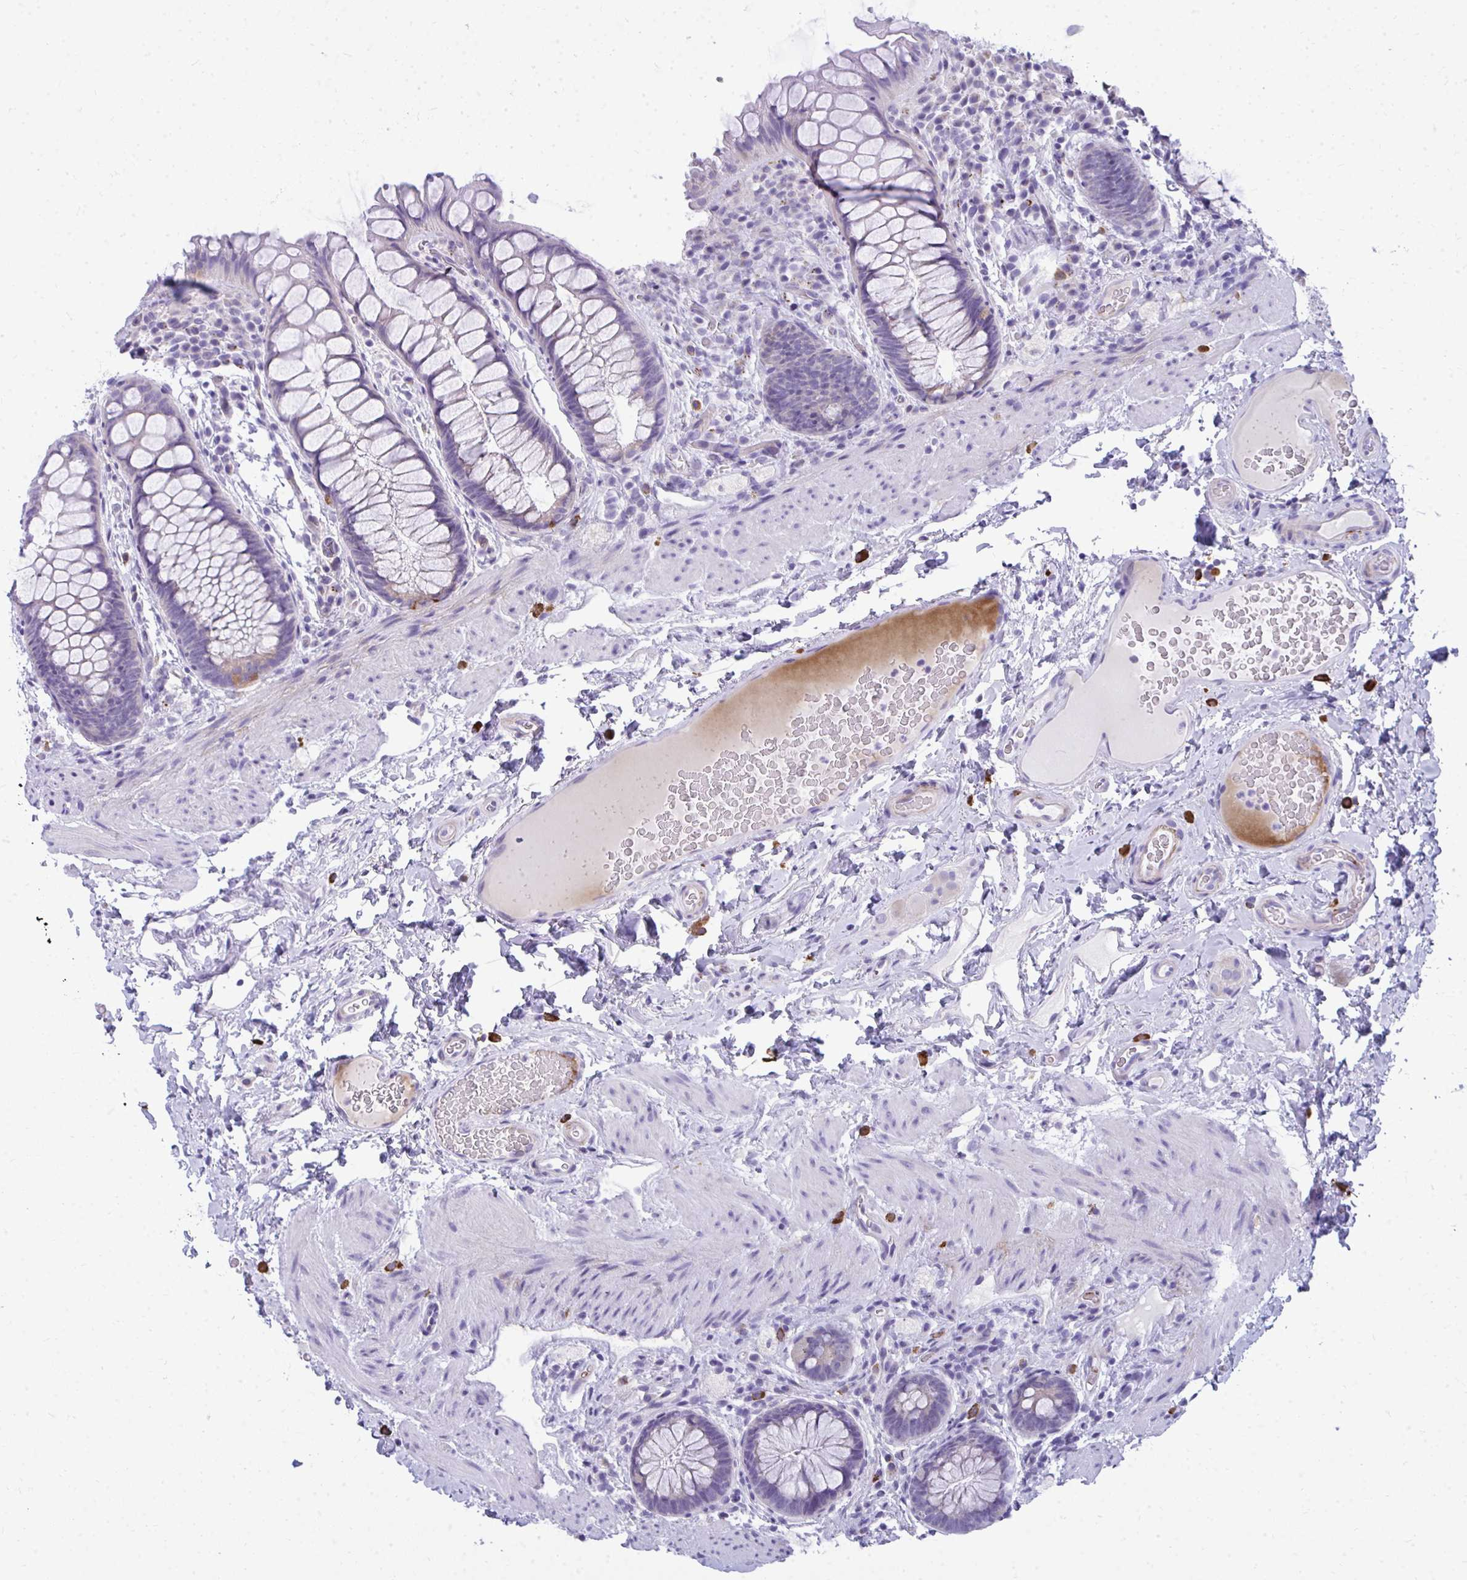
{"staining": {"intensity": "moderate", "quantity": "<25%", "location": "cytoplasmic/membranous"}, "tissue": "rectum", "cell_type": "Glandular cells", "image_type": "normal", "snomed": [{"axis": "morphology", "description": "Normal tissue, NOS"}, {"axis": "topography", "description": "Rectum"}], "caption": "Immunohistochemical staining of benign rectum displays <25% levels of moderate cytoplasmic/membranous protein positivity in approximately <25% of glandular cells.", "gene": "TSBP1", "patient": {"sex": "female", "age": 69}}